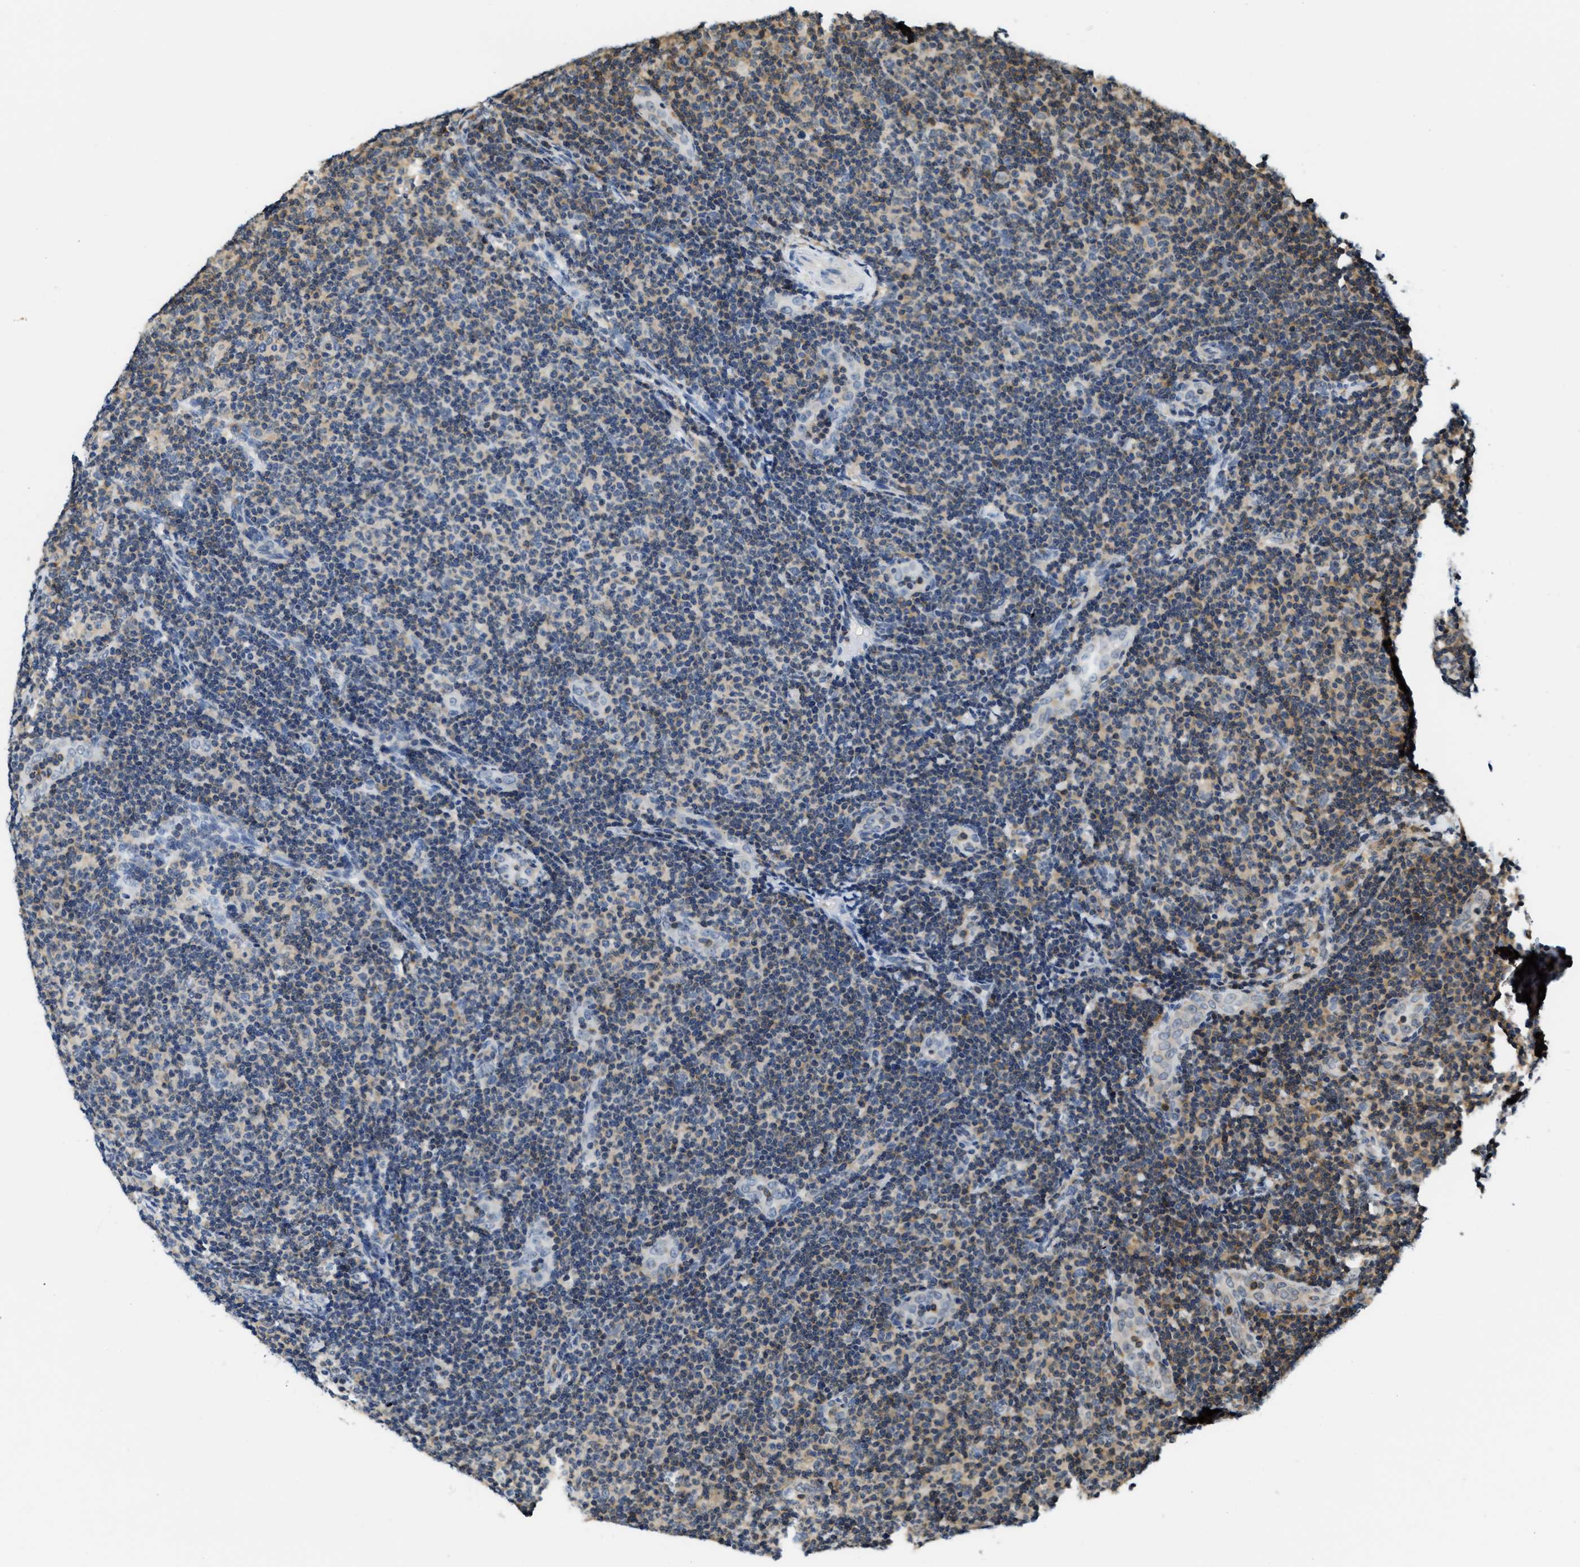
{"staining": {"intensity": "weak", "quantity": "<25%", "location": "cytoplasmic/membranous"}, "tissue": "lymphoma", "cell_type": "Tumor cells", "image_type": "cancer", "snomed": [{"axis": "morphology", "description": "Malignant lymphoma, non-Hodgkin's type, Low grade"}, {"axis": "topography", "description": "Lymph node"}], "caption": "Protein analysis of malignant lymphoma, non-Hodgkin's type (low-grade) demonstrates no significant staining in tumor cells.", "gene": "STK10", "patient": {"sex": "male", "age": 83}}